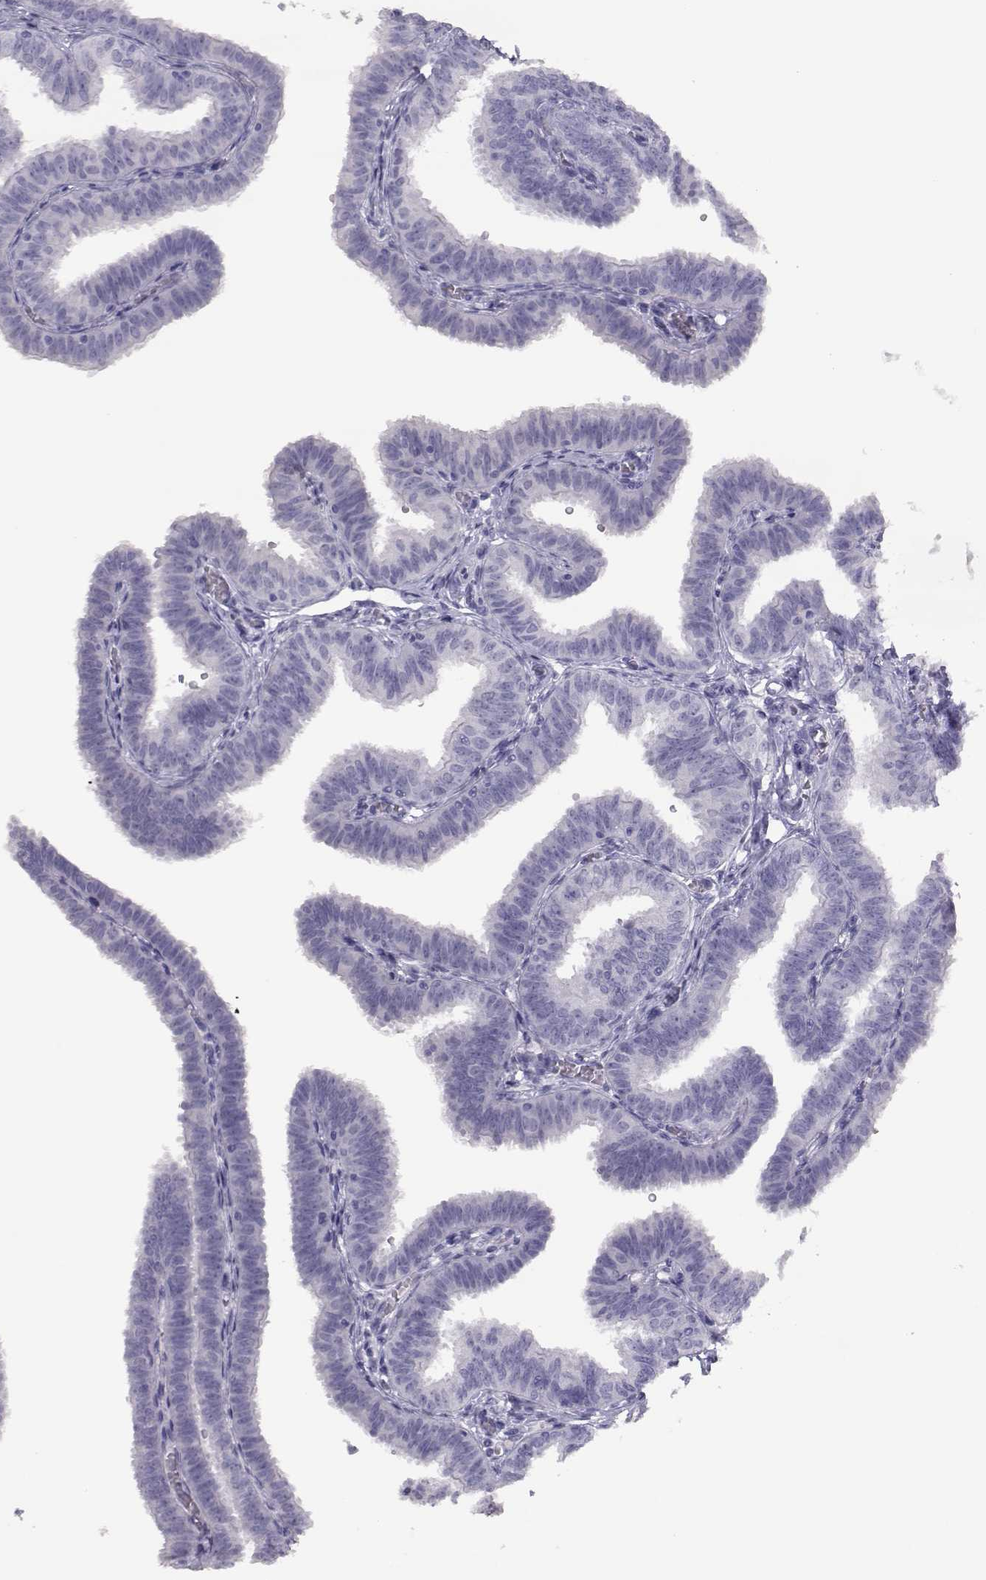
{"staining": {"intensity": "negative", "quantity": "none", "location": "none"}, "tissue": "fallopian tube", "cell_type": "Glandular cells", "image_type": "normal", "snomed": [{"axis": "morphology", "description": "Normal tissue, NOS"}, {"axis": "topography", "description": "Fallopian tube"}], "caption": "An immunohistochemistry (IHC) histopathology image of unremarkable fallopian tube is shown. There is no staining in glandular cells of fallopian tube.", "gene": "PMCH", "patient": {"sex": "female", "age": 25}}